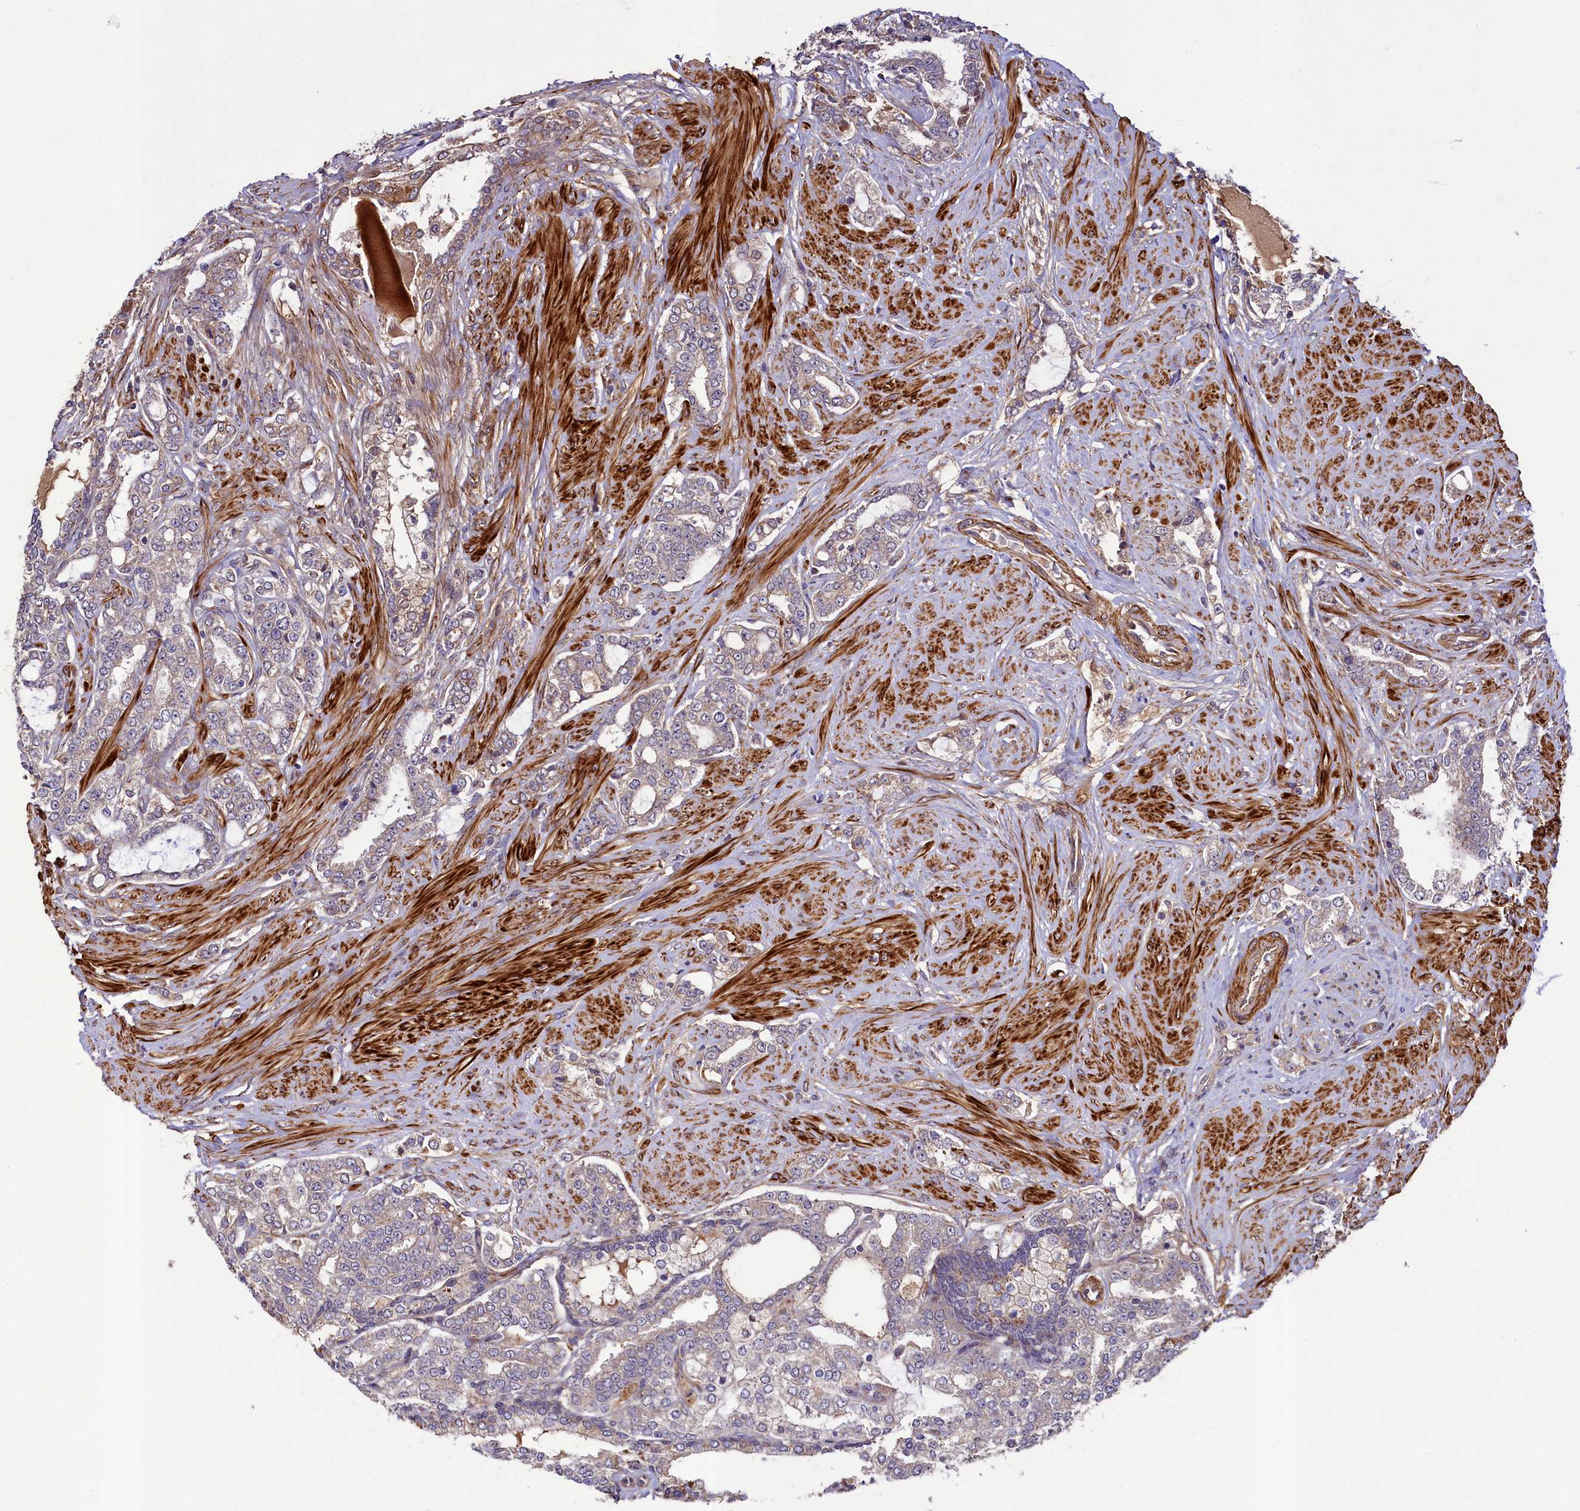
{"staining": {"intensity": "weak", "quantity": "<25%", "location": "cytoplasmic/membranous"}, "tissue": "prostate cancer", "cell_type": "Tumor cells", "image_type": "cancer", "snomed": [{"axis": "morphology", "description": "Adenocarcinoma, High grade"}, {"axis": "topography", "description": "Prostate"}], "caption": "The photomicrograph displays no staining of tumor cells in prostate cancer.", "gene": "CCDC102A", "patient": {"sex": "male", "age": 64}}